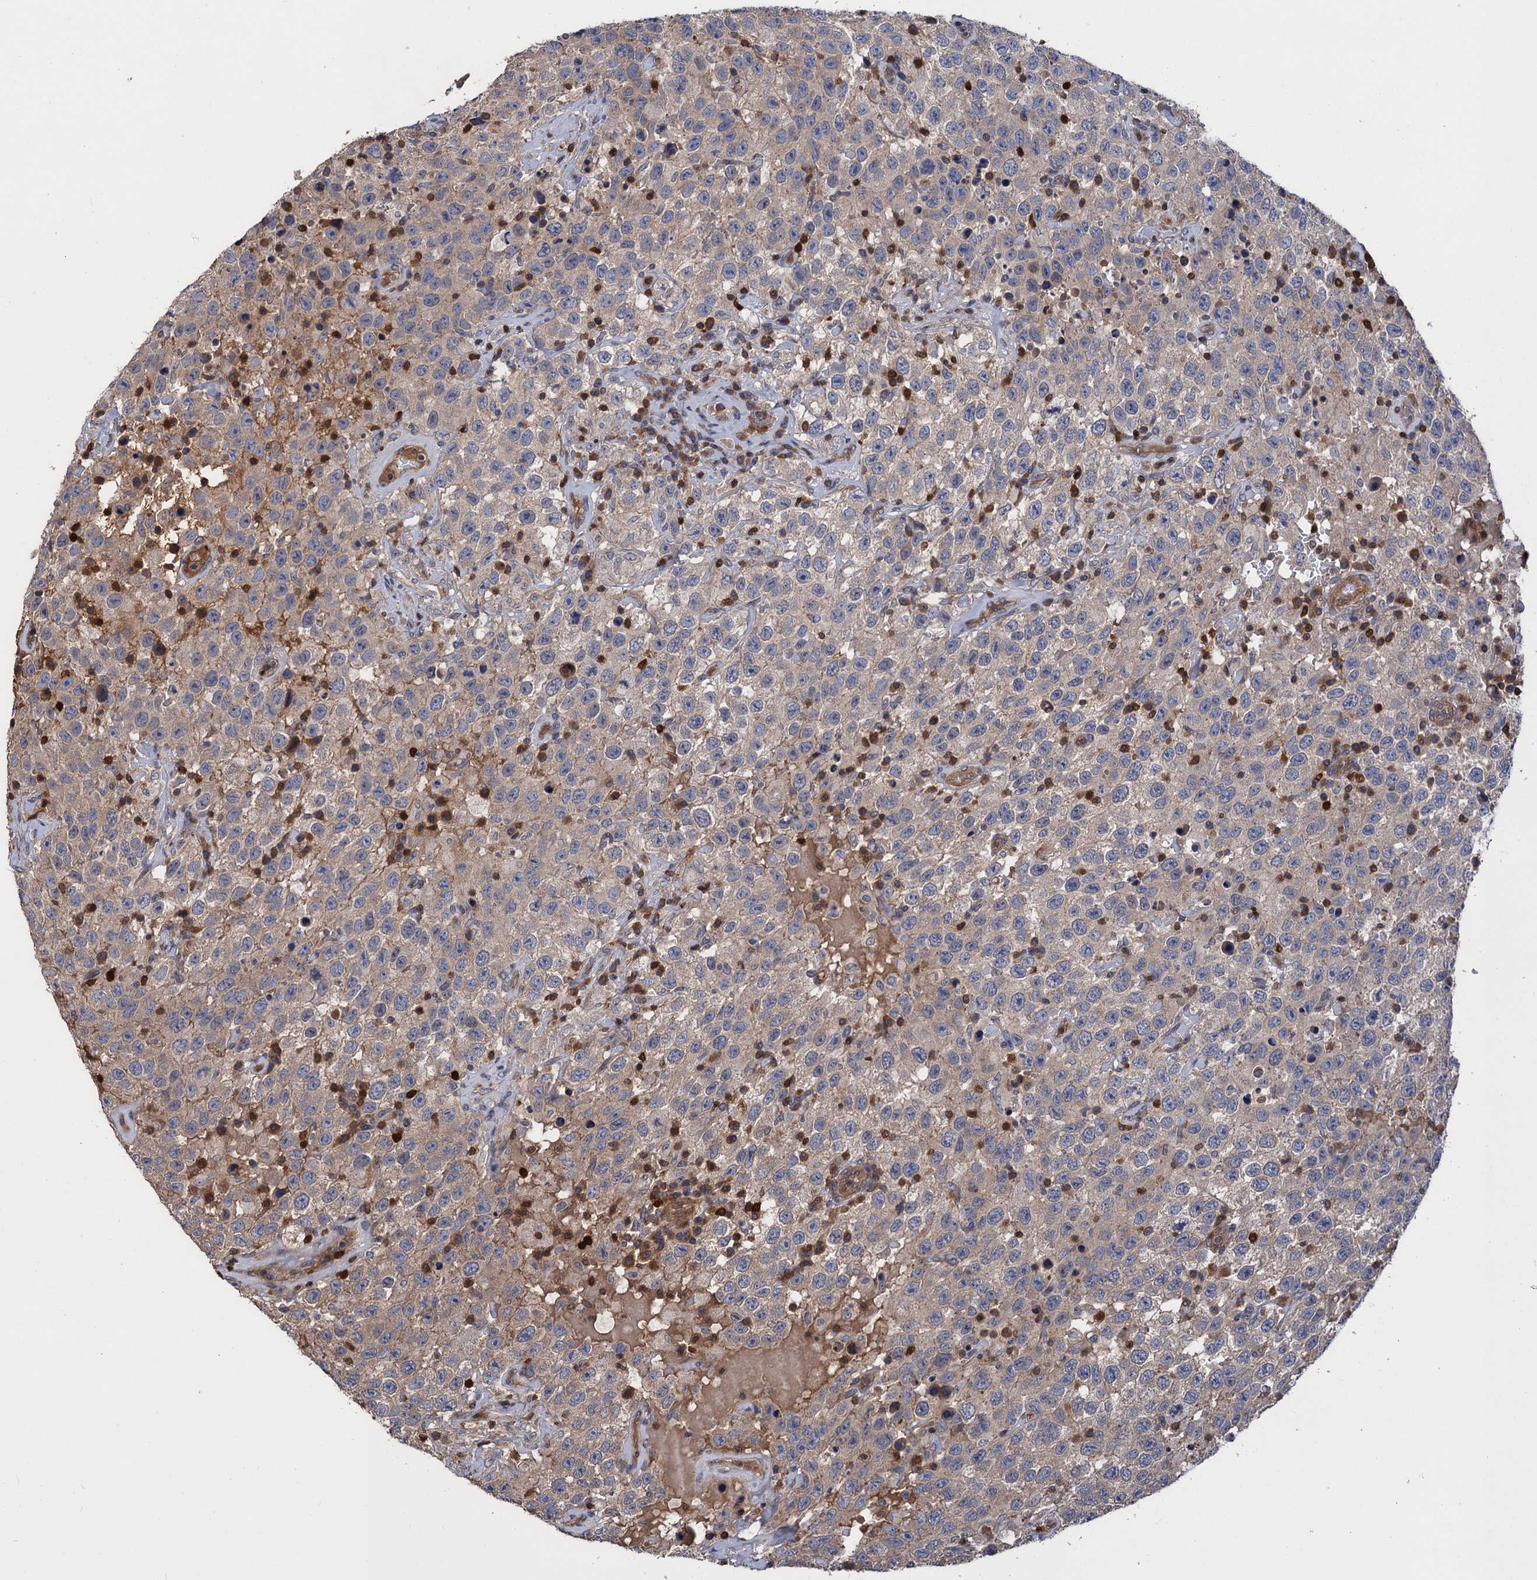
{"staining": {"intensity": "moderate", "quantity": "25%-75%", "location": "cytoplasmic/membranous"}, "tissue": "testis cancer", "cell_type": "Tumor cells", "image_type": "cancer", "snomed": [{"axis": "morphology", "description": "Seminoma, NOS"}, {"axis": "topography", "description": "Testis"}], "caption": "Immunohistochemistry (IHC) of human testis cancer displays medium levels of moderate cytoplasmic/membranous expression in approximately 25%-75% of tumor cells.", "gene": "DGKA", "patient": {"sex": "male", "age": 41}}